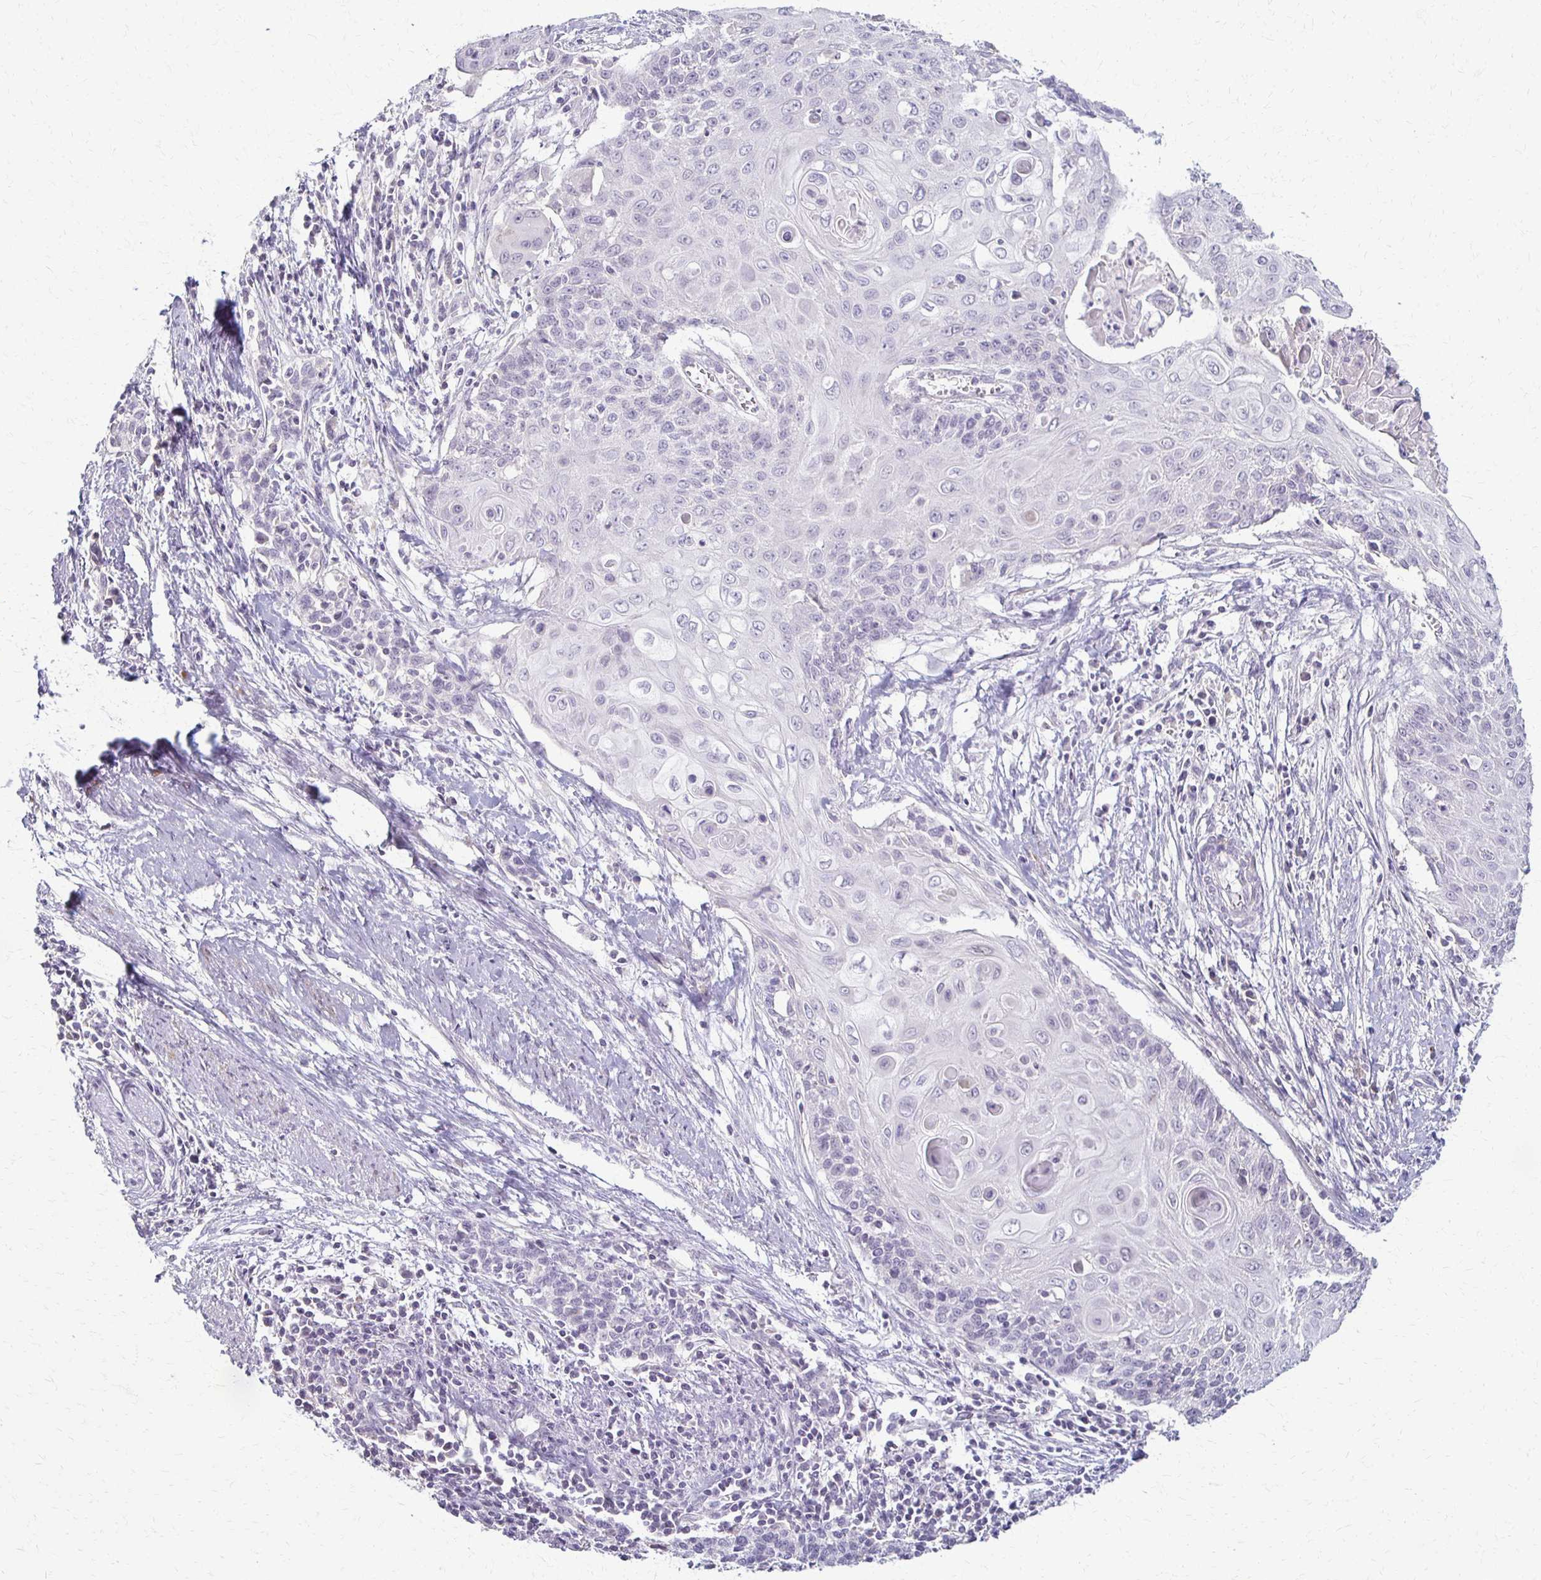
{"staining": {"intensity": "negative", "quantity": "none", "location": "none"}, "tissue": "cervical cancer", "cell_type": "Tumor cells", "image_type": "cancer", "snomed": [{"axis": "morphology", "description": "Squamous cell carcinoma, NOS"}, {"axis": "topography", "description": "Cervix"}], "caption": "High magnification brightfield microscopy of cervical cancer stained with DAB (3,3'-diaminobenzidine) (brown) and counterstained with hematoxylin (blue): tumor cells show no significant staining. (IHC, brightfield microscopy, high magnification).", "gene": "FOXO4", "patient": {"sex": "female", "age": 39}}